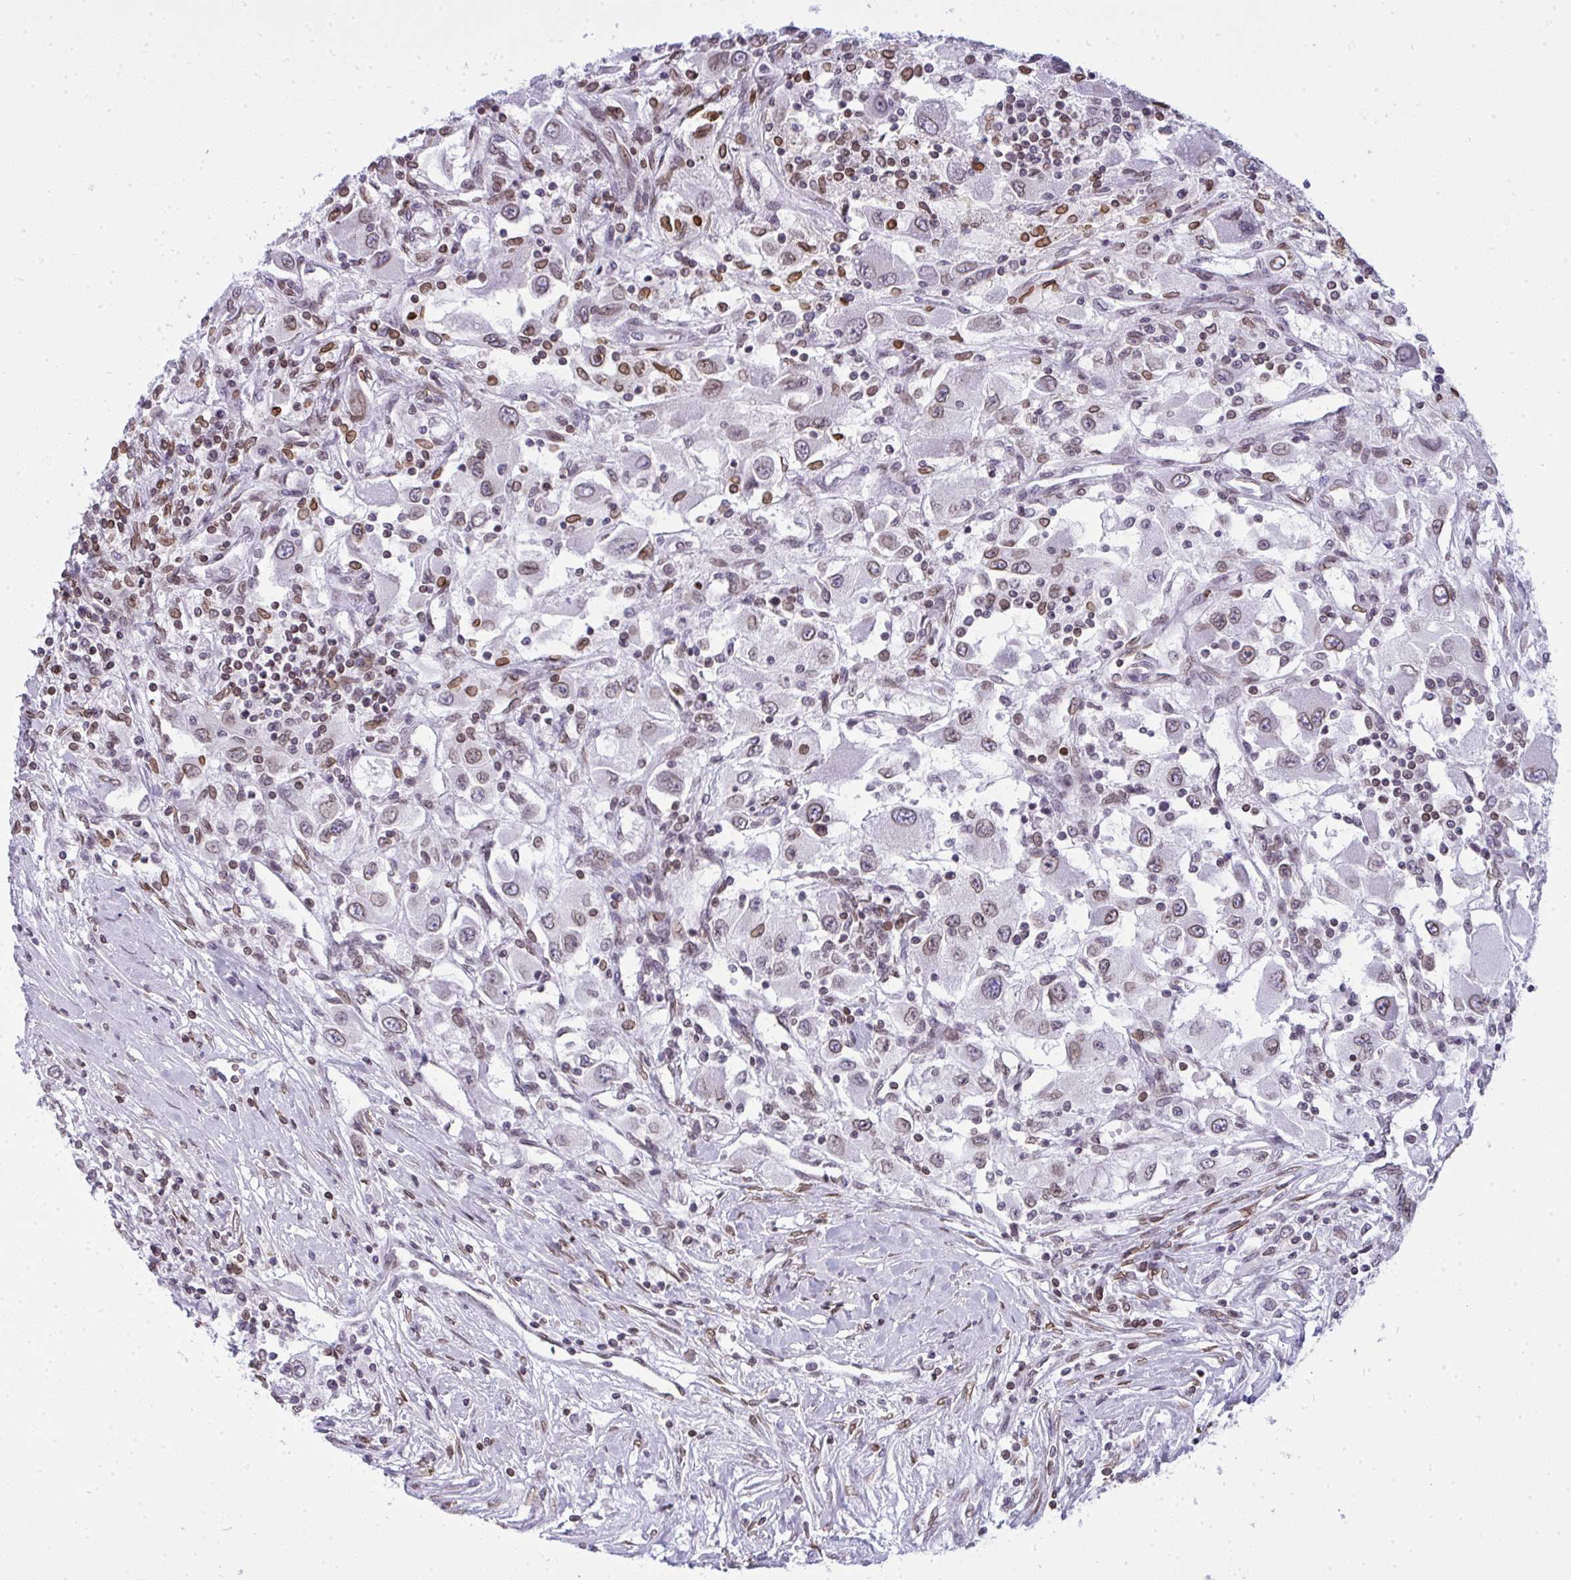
{"staining": {"intensity": "weak", "quantity": "<25%", "location": "cytoplasmic/membranous,nuclear"}, "tissue": "renal cancer", "cell_type": "Tumor cells", "image_type": "cancer", "snomed": [{"axis": "morphology", "description": "Adenocarcinoma, NOS"}, {"axis": "topography", "description": "Kidney"}], "caption": "The micrograph exhibits no significant staining in tumor cells of renal cancer (adenocarcinoma).", "gene": "LMNB2", "patient": {"sex": "female", "age": 67}}